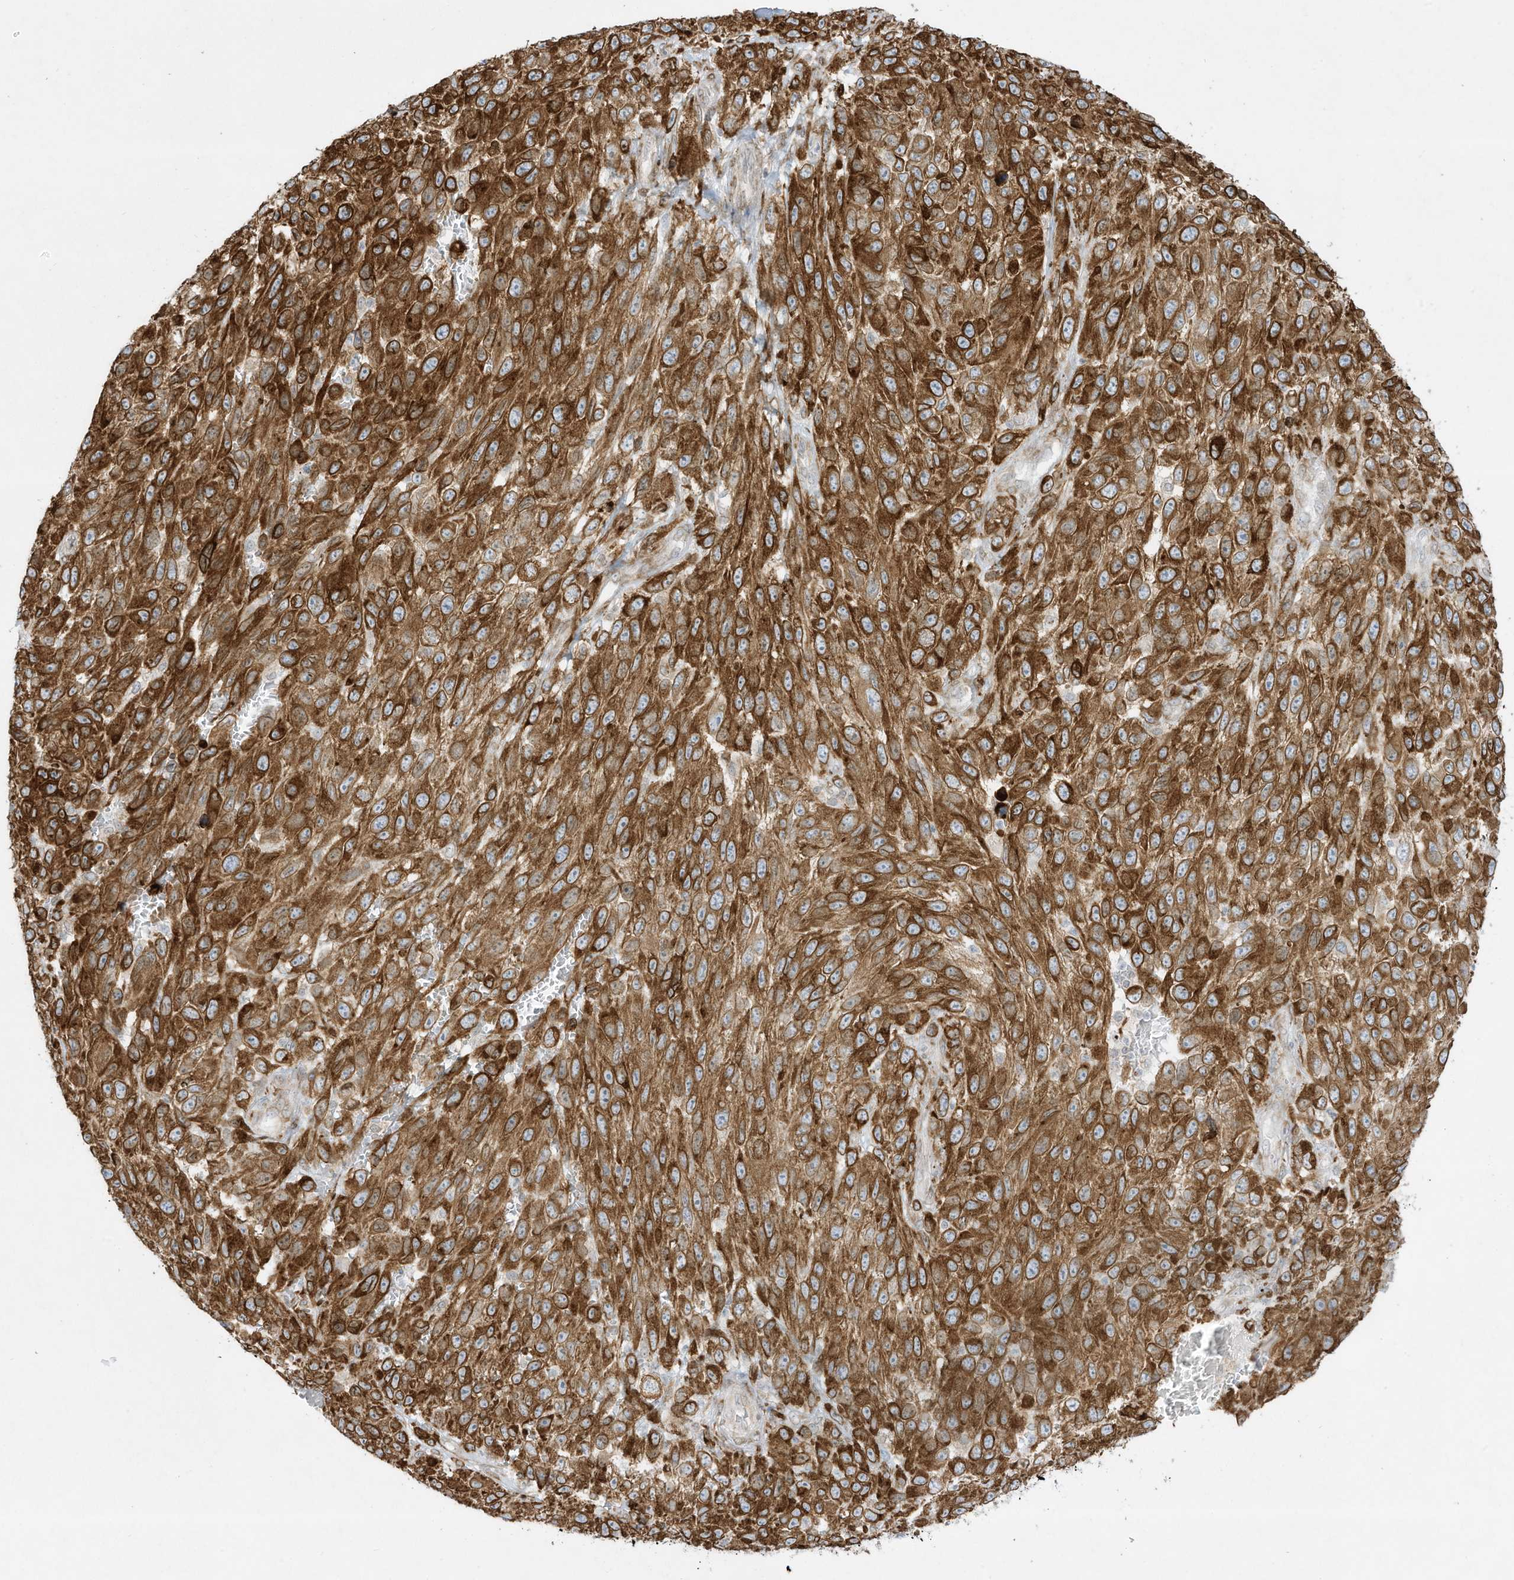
{"staining": {"intensity": "strong", "quantity": ">75%", "location": "cytoplasmic/membranous"}, "tissue": "melanoma", "cell_type": "Tumor cells", "image_type": "cancer", "snomed": [{"axis": "morphology", "description": "Malignant melanoma, NOS"}, {"axis": "topography", "description": "Skin"}], "caption": "This histopathology image demonstrates malignant melanoma stained with immunohistochemistry (IHC) to label a protein in brown. The cytoplasmic/membranous of tumor cells show strong positivity for the protein. Nuclei are counter-stained blue.", "gene": "PTK6", "patient": {"sex": "female", "age": 96}}